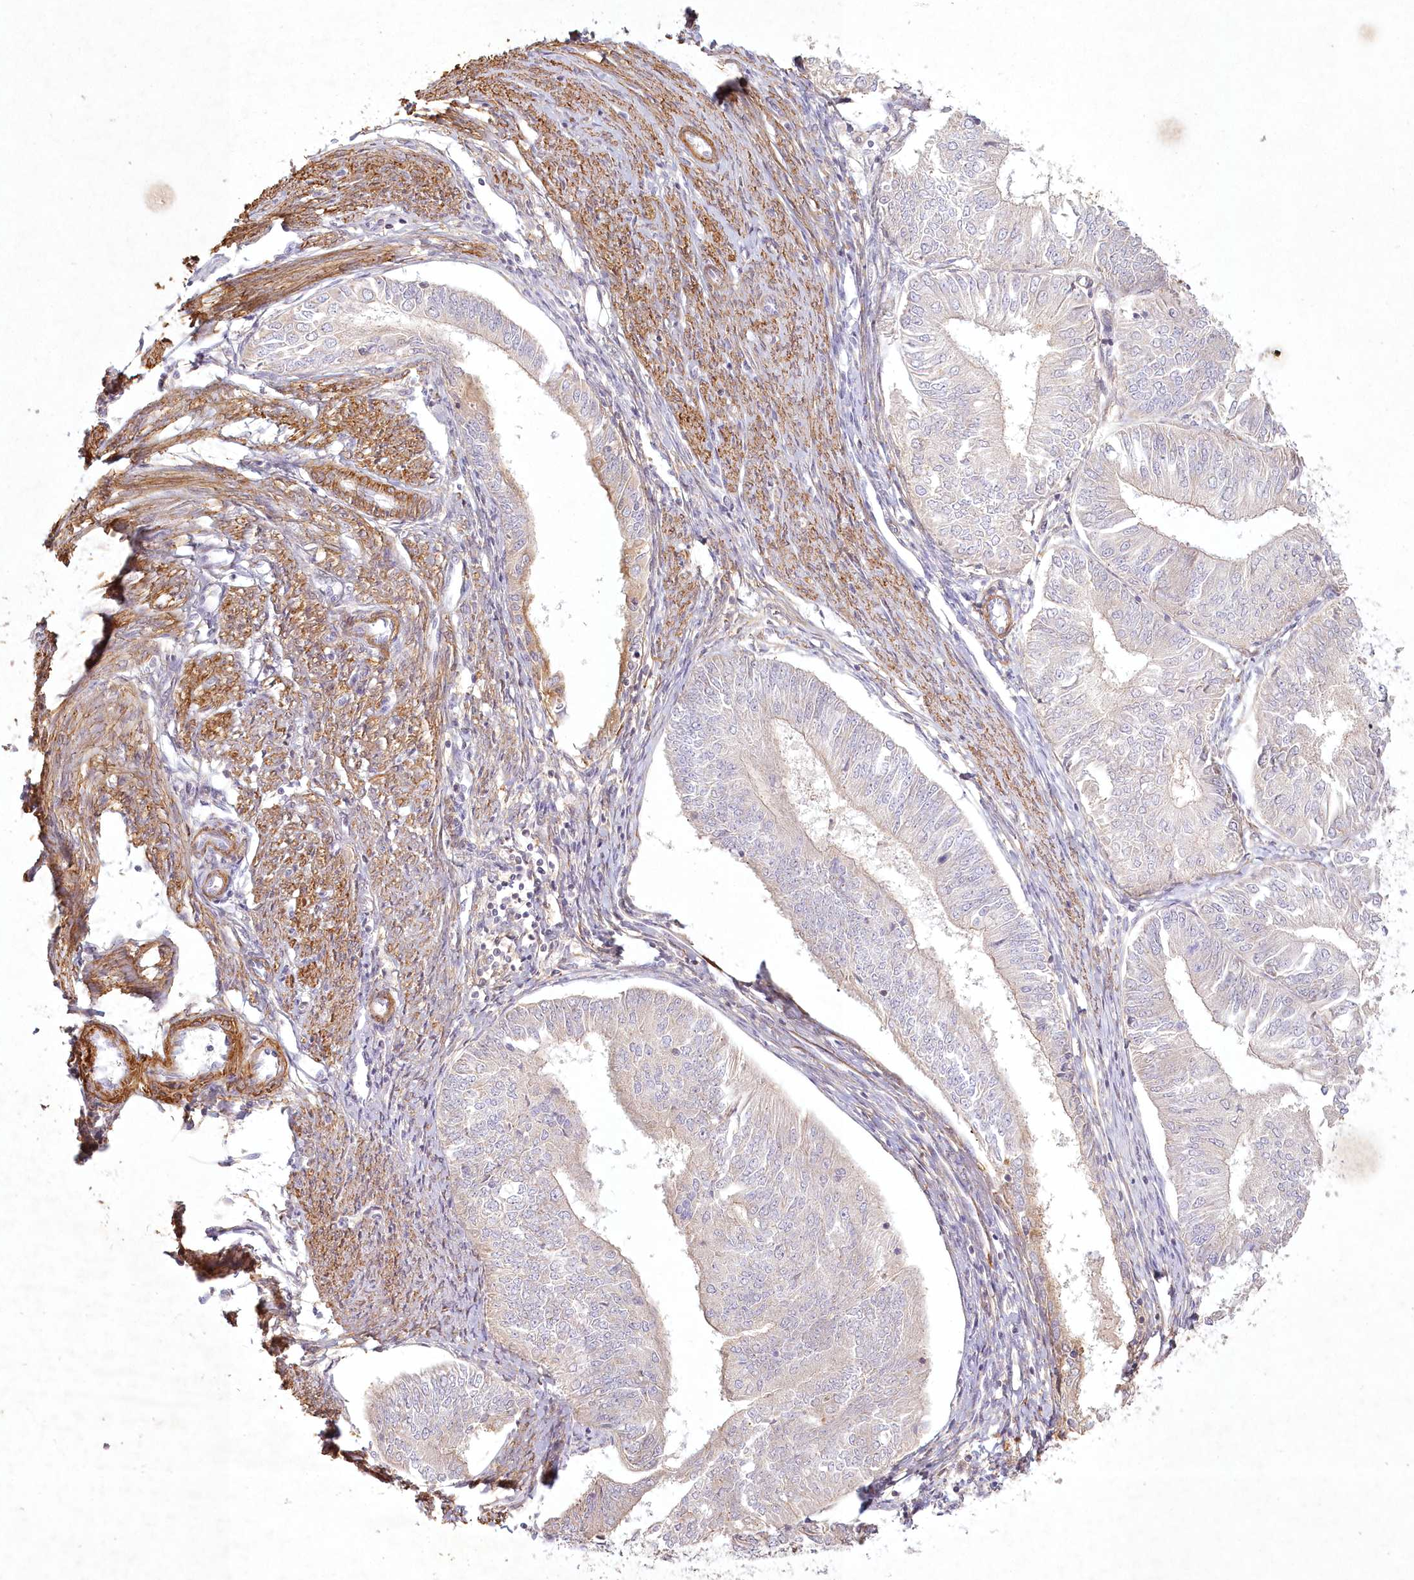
{"staining": {"intensity": "negative", "quantity": "none", "location": "none"}, "tissue": "endometrial cancer", "cell_type": "Tumor cells", "image_type": "cancer", "snomed": [{"axis": "morphology", "description": "Adenocarcinoma, NOS"}, {"axis": "topography", "description": "Endometrium"}], "caption": "A high-resolution micrograph shows immunohistochemistry (IHC) staining of endometrial adenocarcinoma, which reveals no significant expression in tumor cells.", "gene": "INPP4B", "patient": {"sex": "female", "age": 58}}